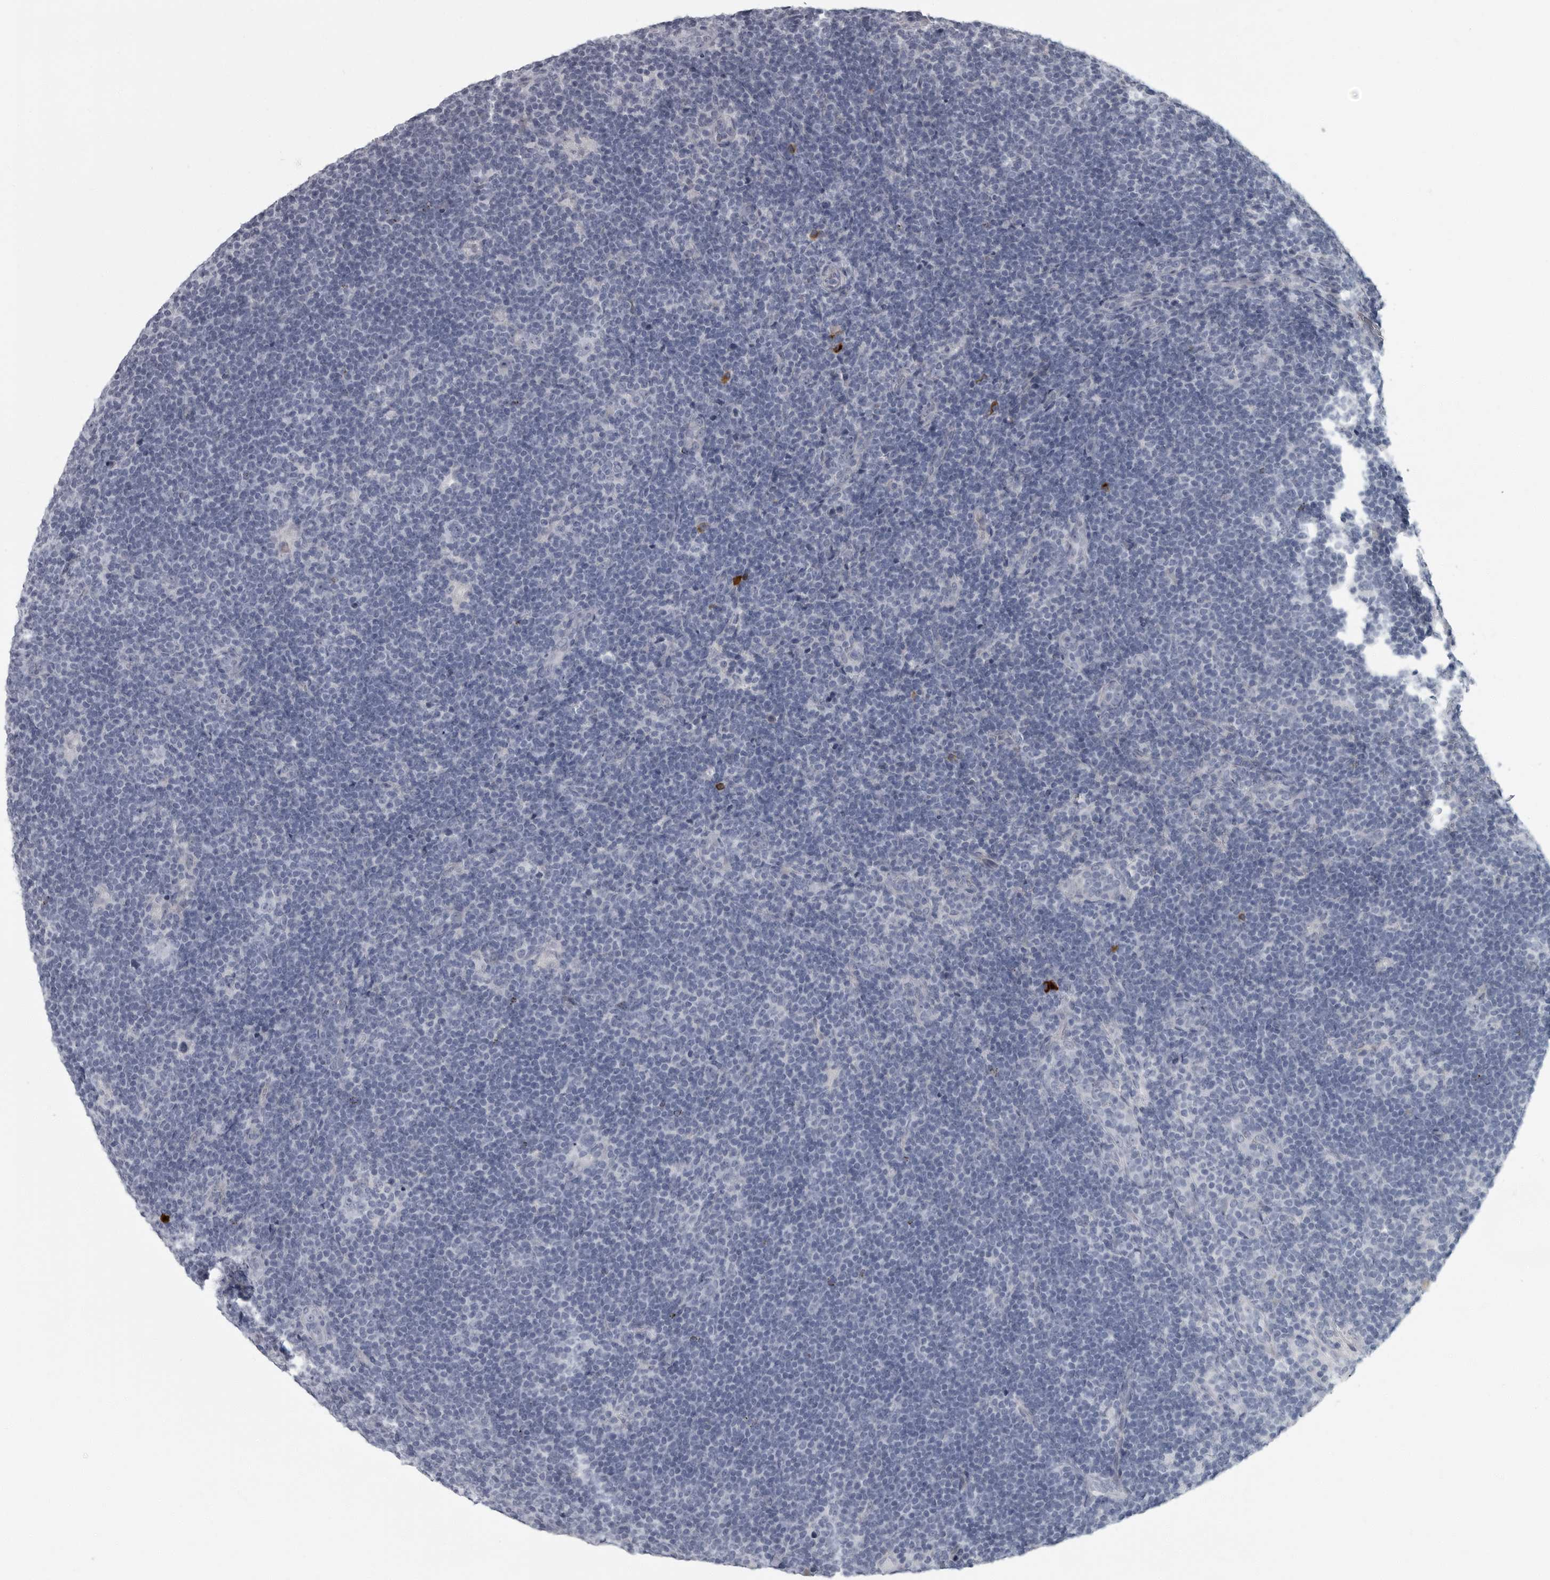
{"staining": {"intensity": "negative", "quantity": "none", "location": "none"}, "tissue": "lymphoma", "cell_type": "Tumor cells", "image_type": "cancer", "snomed": [{"axis": "morphology", "description": "Hodgkin's disease, NOS"}, {"axis": "topography", "description": "Lymph node"}], "caption": "Immunohistochemistry (IHC) histopathology image of Hodgkin's disease stained for a protein (brown), which reveals no expression in tumor cells.", "gene": "SLC25A39", "patient": {"sex": "female", "age": 57}}